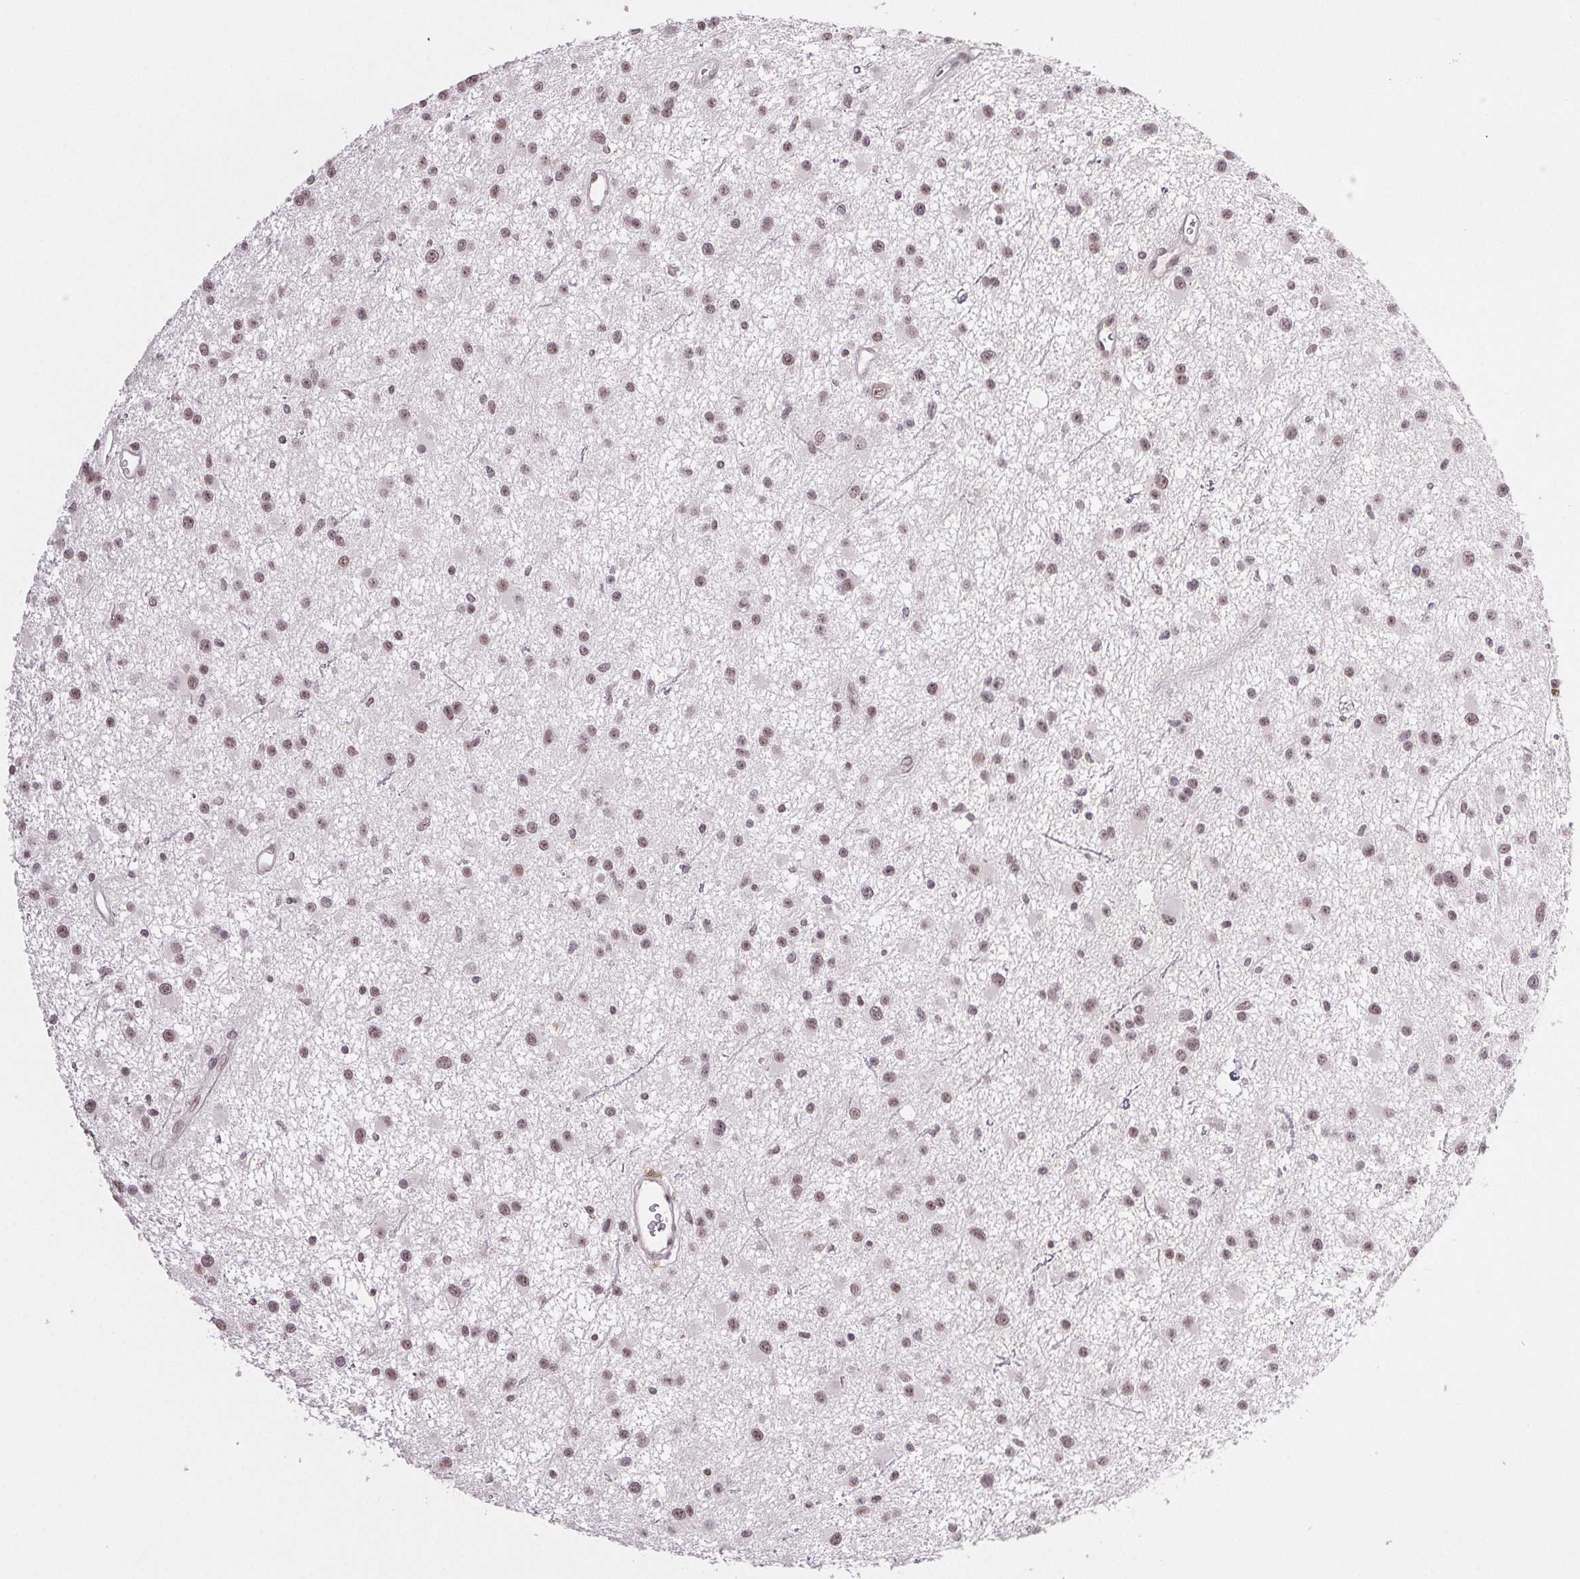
{"staining": {"intensity": "moderate", "quantity": "25%-75%", "location": "nuclear"}, "tissue": "glioma", "cell_type": "Tumor cells", "image_type": "cancer", "snomed": [{"axis": "morphology", "description": "Glioma, malignant, Low grade"}, {"axis": "topography", "description": "Brain"}], "caption": "A medium amount of moderate nuclear positivity is present in about 25%-75% of tumor cells in glioma tissue.", "gene": "PRPF18", "patient": {"sex": "male", "age": 43}}